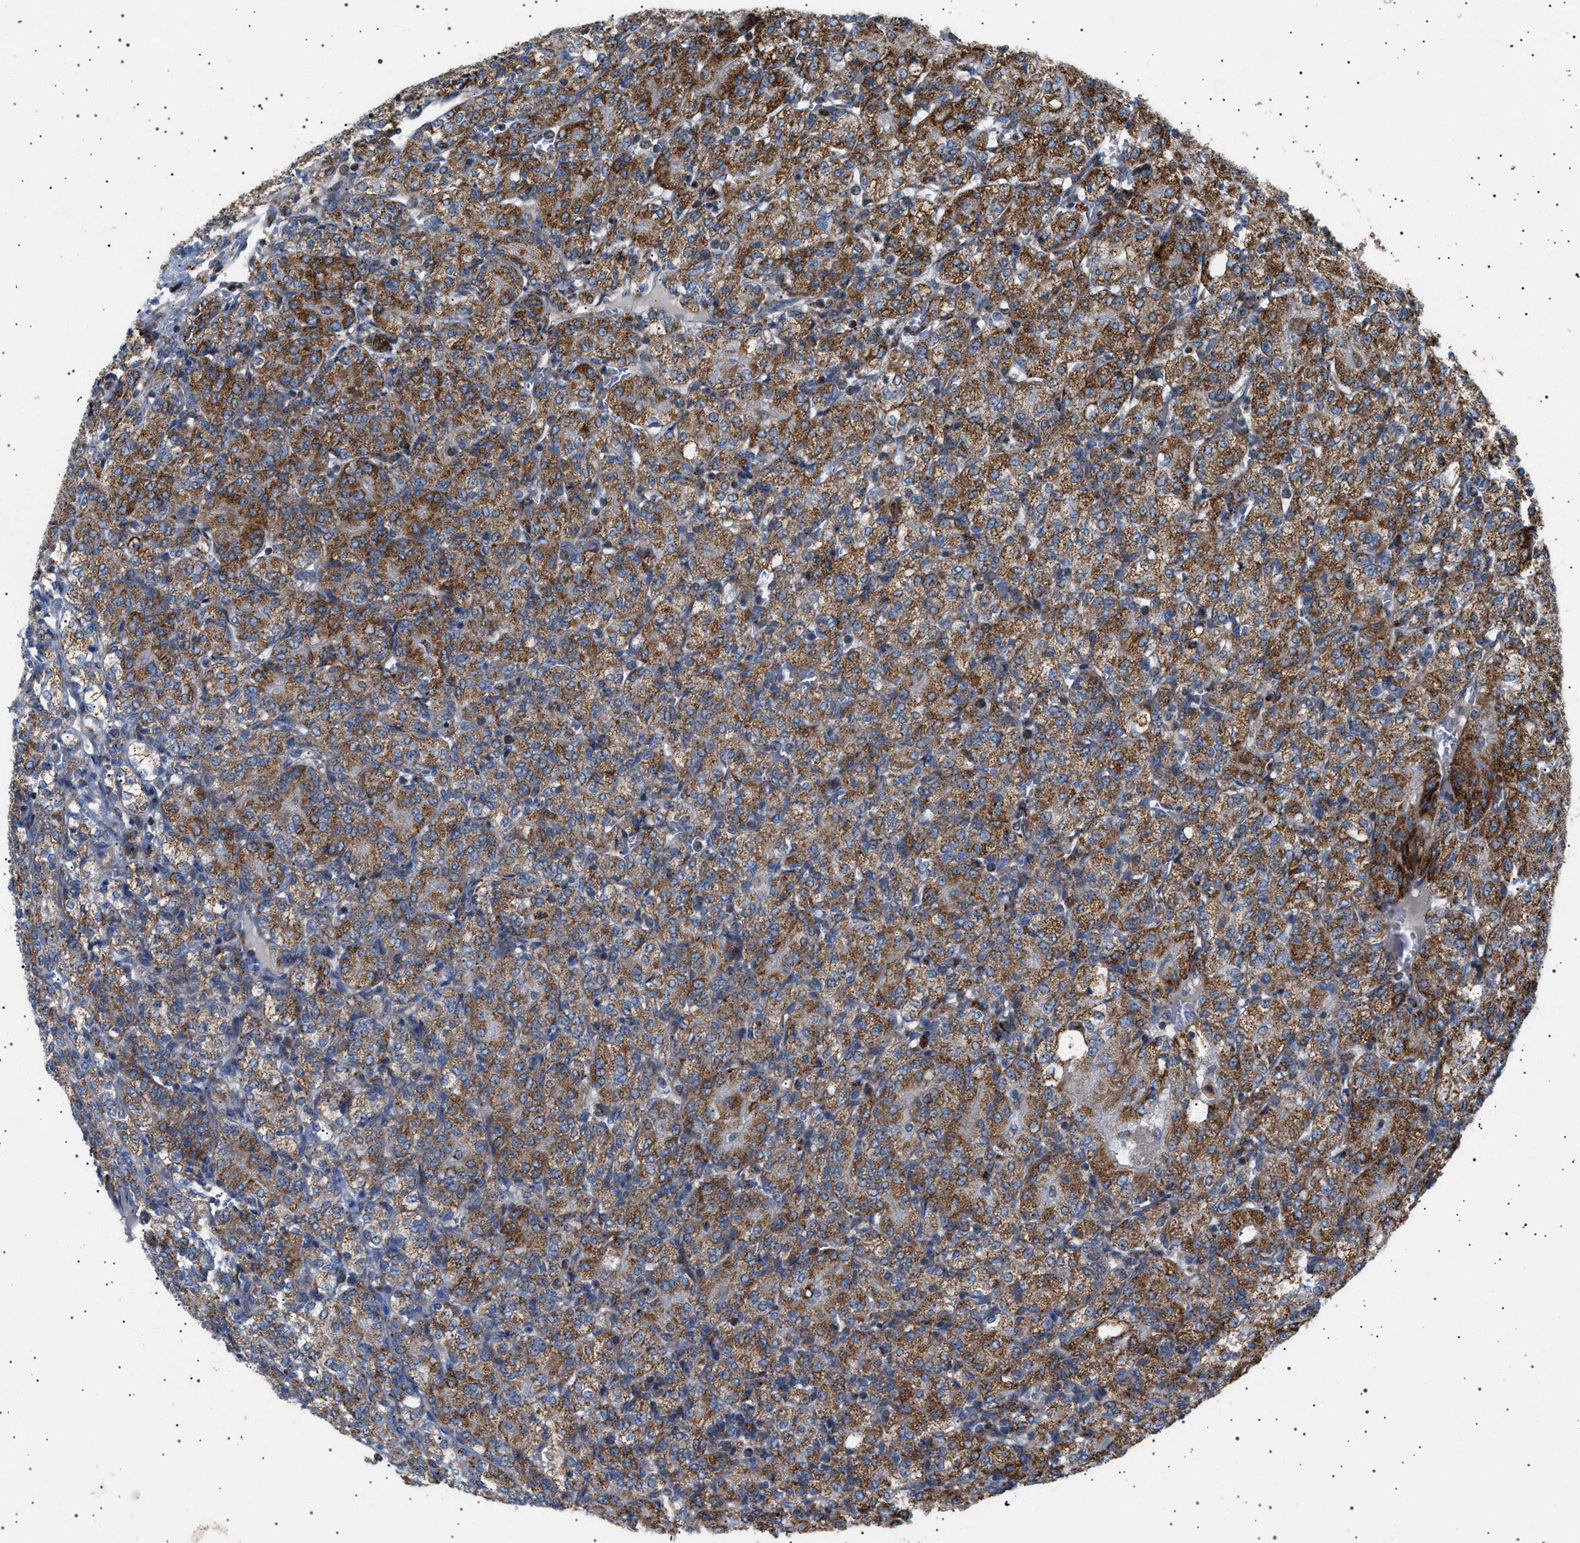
{"staining": {"intensity": "strong", "quantity": ">75%", "location": "cytoplasmic/membranous"}, "tissue": "renal cancer", "cell_type": "Tumor cells", "image_type": "cancer", "snomed": [{"axis": "morphology", "description": "Adenocarcinoma, NOS"}, {"axis": "topography", "description": "Kidney"}], "caption": "Immunohistochemical staining of human renal cancer exhibits strong cytoplasmic/membranous protein staining in about >75% of tumor cells. (IHC, brightfield microscopy, high magnification).", "gene": "UBXN8", "patient": {"sex": "male", "age": 77}}